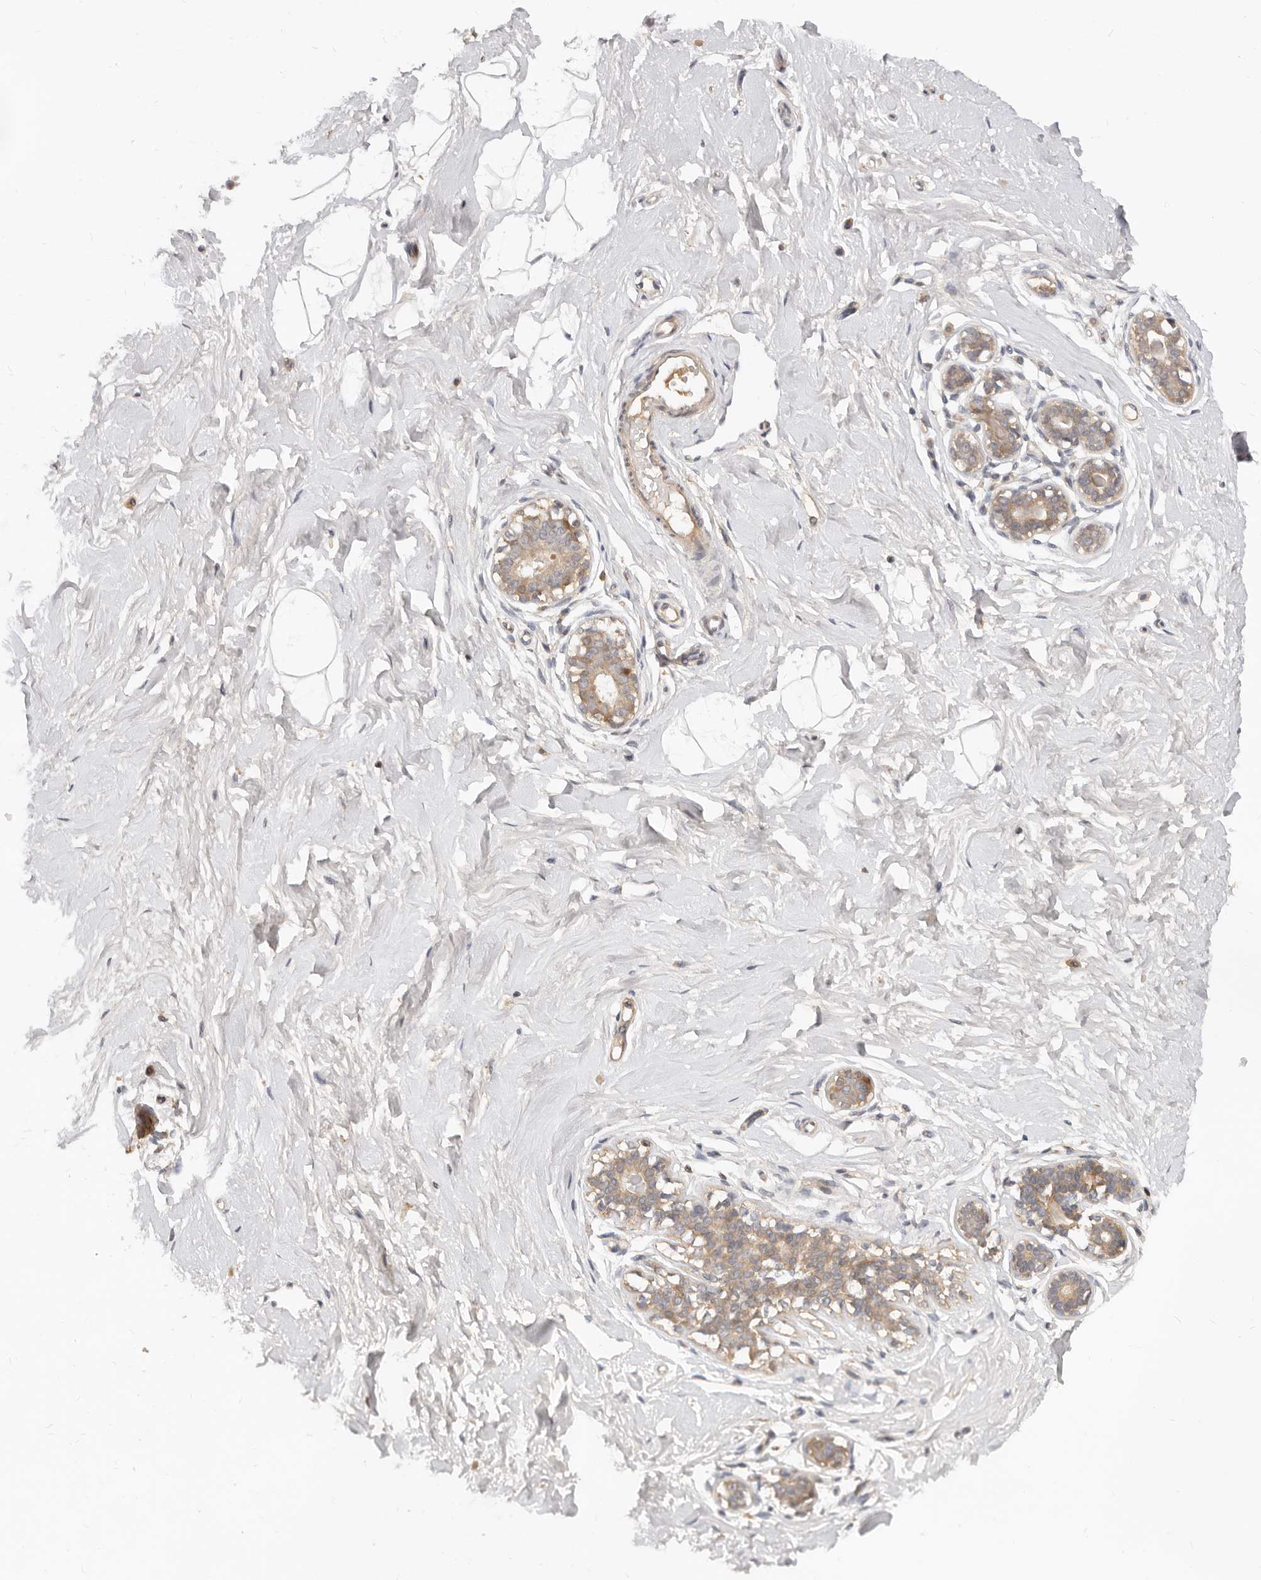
{"staining": {"intensity": "negative", "quantity": "none", "location": "none"}, "tissue": "breast", "cell_type": "Adipocytes", "image_type": "normal", "snomed": [{"axis": "morphology", "description": "Normal tissue, NOS"}, {"axis": "morphology", "description": "Adenoma, NOS"}, {"axis": "topography", "description": "Breast"}], "caption": "This is an immunohistochemistry (IHC) histopathology image of benign breast. There is no expression in adipocytes.", "gene": "USP49", "patient": {"sex": "female", "age": 23}}